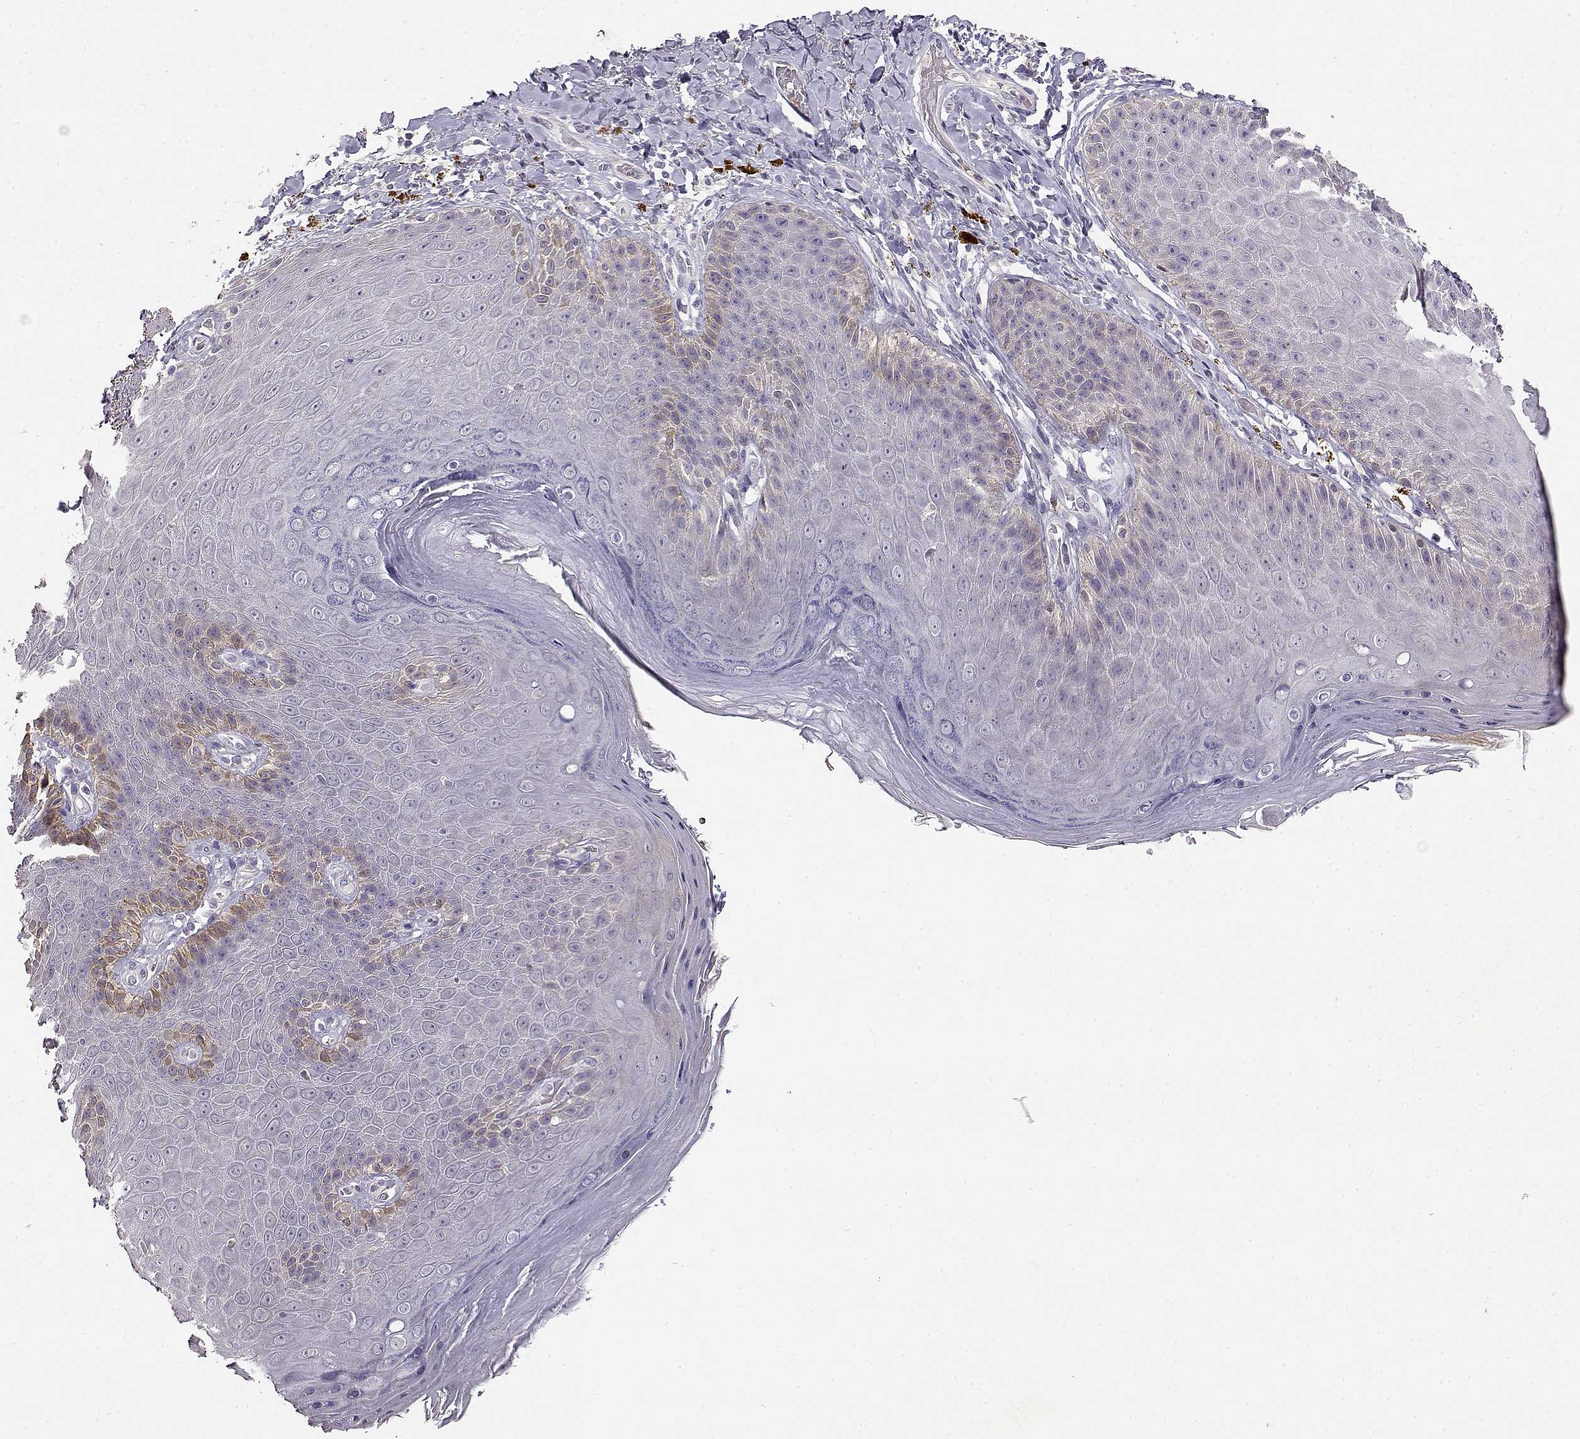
{"staining": {"intensity": "strong", "quantity": "<25%", "location": "cytoplasmic/membranous"}, "tissue": "skin", "cell_type": "Epidermal cells", "image_type": "normal", "snomed": [{"axis": "morphology", "description": "Normal tissue, NOS"}, {"axis": "topography", "description": "Anal"}], "caption": "This image exhibits benign skin stained with IHC to label a protein in brown. The cytoplasmic/membranous of epidermal cells show strong positivity for the protein. Nuclei are counter-stained blue.", "gene": "TACR1", "patient": {"sex": "male", "age": 53}}